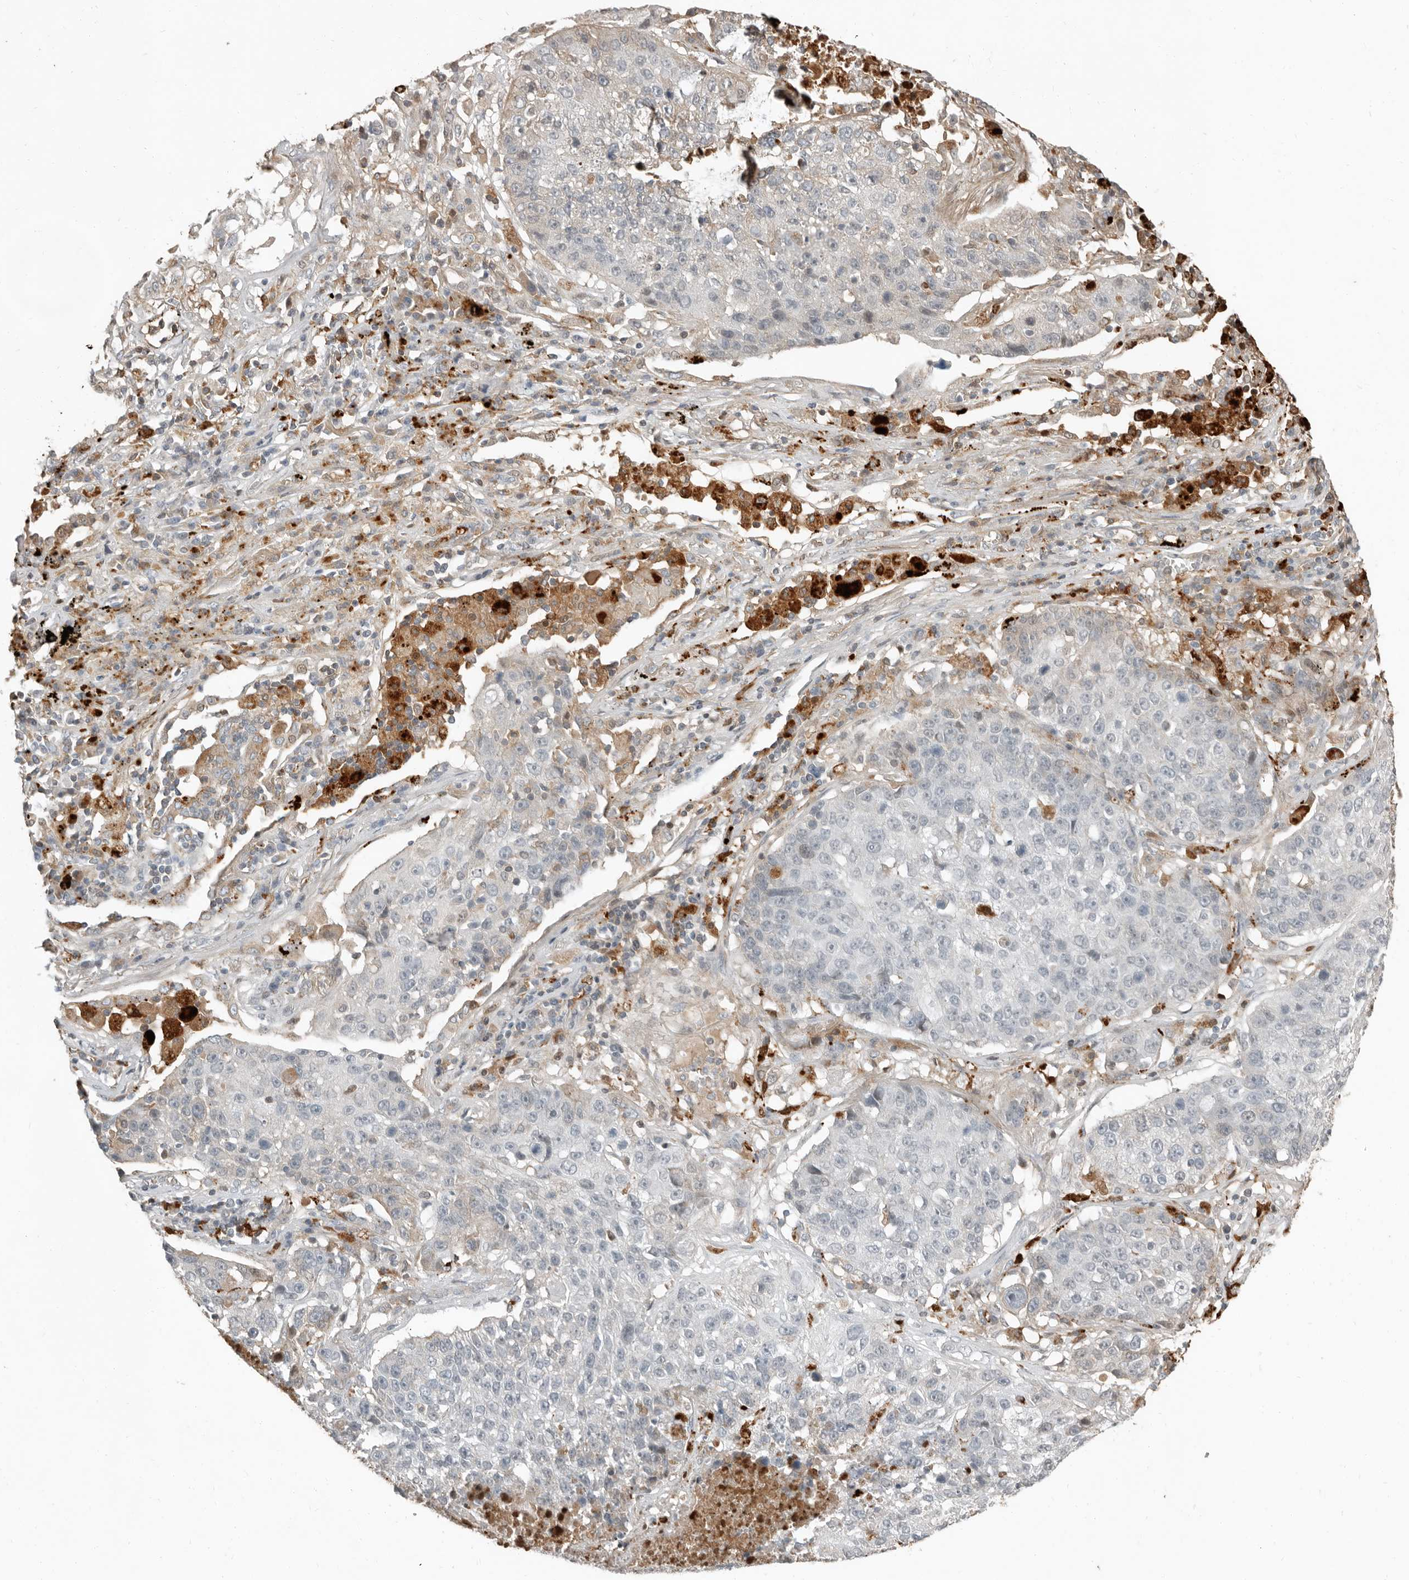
{"staining": {"intensity": "negative", "quantity": "none", "location": "none"}, "tissue": "lung cancer", "cell_type": "Tumor cells", "image_type": "cancer", "snomed": [{"axis": "morphology", "description": "Squamous cell carcinoma, NOS"}, {"axis": "topography", "description": "Lung"}], "caption": "Lung squamous cell carcinoma was stained to show a protein in brown. There is no significant staining in tumor cells.", "gene": "KLHL38", "patient": {"sex": "male", "age": 61}}